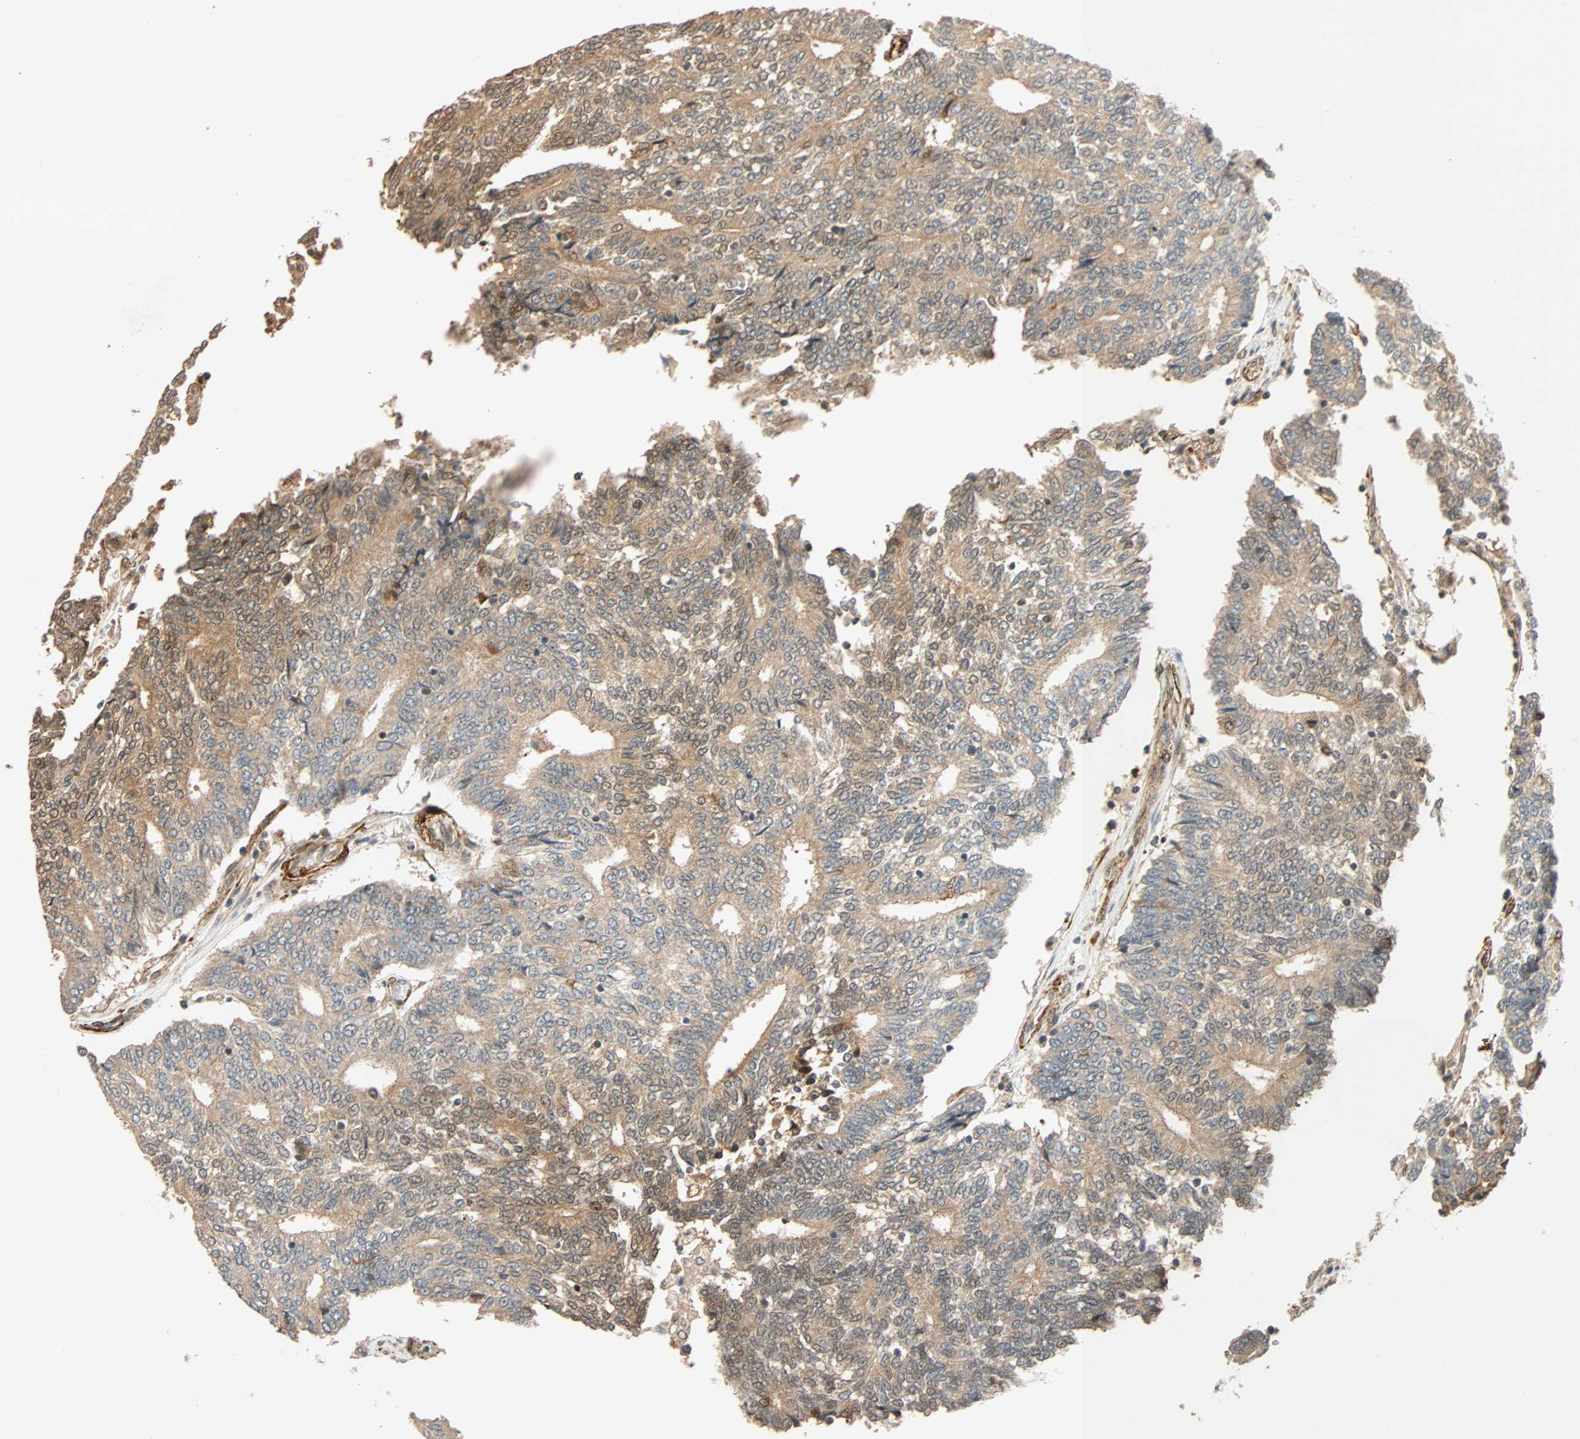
{"staining": {"intensity": "weak", "quantity": "25%-75%", "location": "cytoplasmic/membranous"}, "tissue": "prostate cancer", "cell_type": "Tumor cells", "image_type": "cancer", "snomed": [{"axis": "morphology", "description": "Adenocarcinoma, High grade"}, {"axis": "topography", "description": "Prostate"}], "caption": "Protein staining exhibits weak cytoplasmic/membranous expression in approximately 25%-75% of tumor cells in prostate high-grade adenocarcinoma.", "gene": "QSER1", "patient": {"sex": "male", "age": 55}}